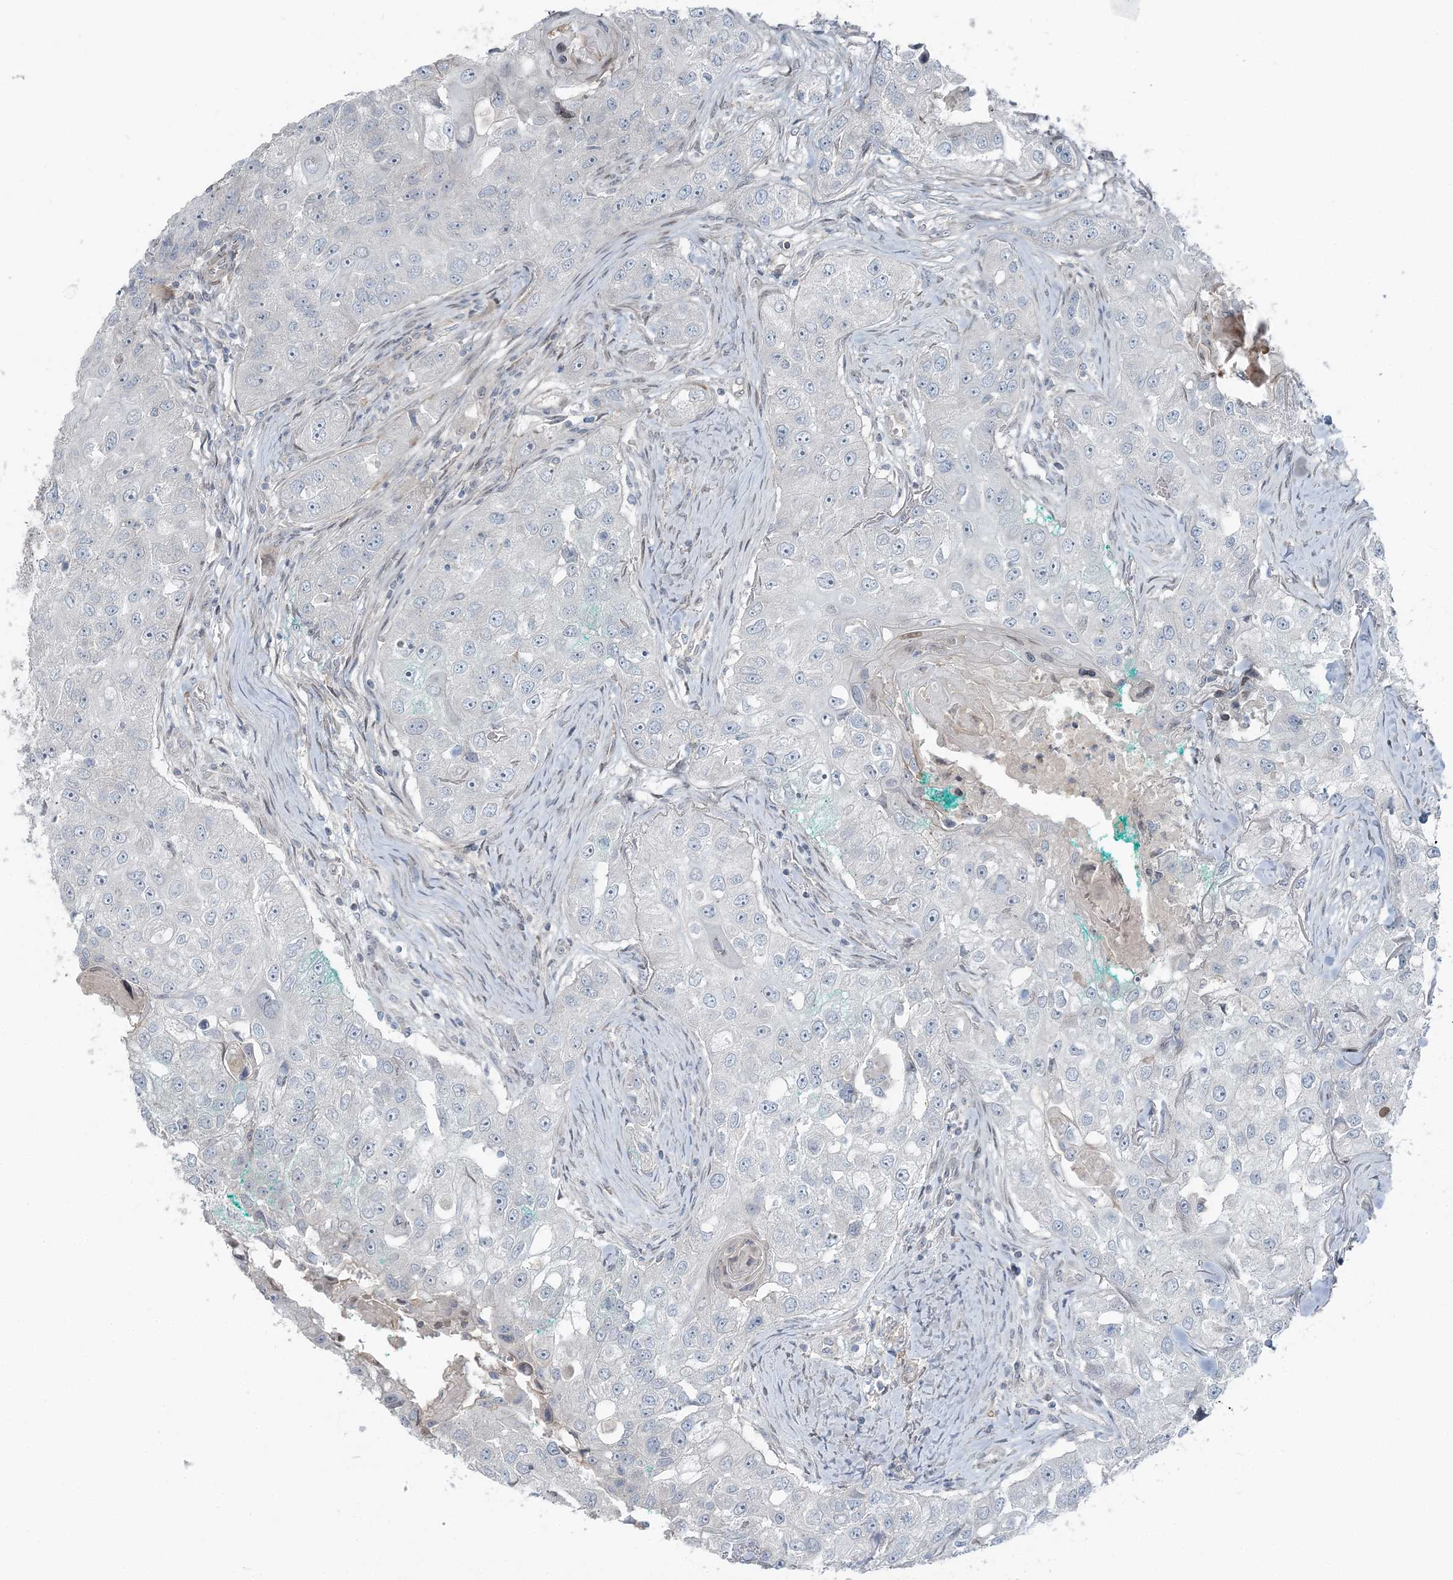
{"staining": {"intensity": "negative", "quantity": "none", "location": "none"}, "tissue": "head and neck cancer", "cell_type": "Tumor cells", "image_type": "cancer", "snomed": [{"axis": "morphology", "description": "Normal tissue, NOS"}, {"axis": "morphology", "description": "Squamous cell carcinoma, NOS"}, {"axis": "topography", "description": "Skeletal muscle"}, {"axis": "topography", "description": "Head-Neck"}], "caption": "DAB immunohistochemical staining of head and neck cancer (squamous cell carcinoma) exhibits no significant expression in tumor cells.", "gene": "FBXL17", "patient": {"sex": "male", "age": 51}}